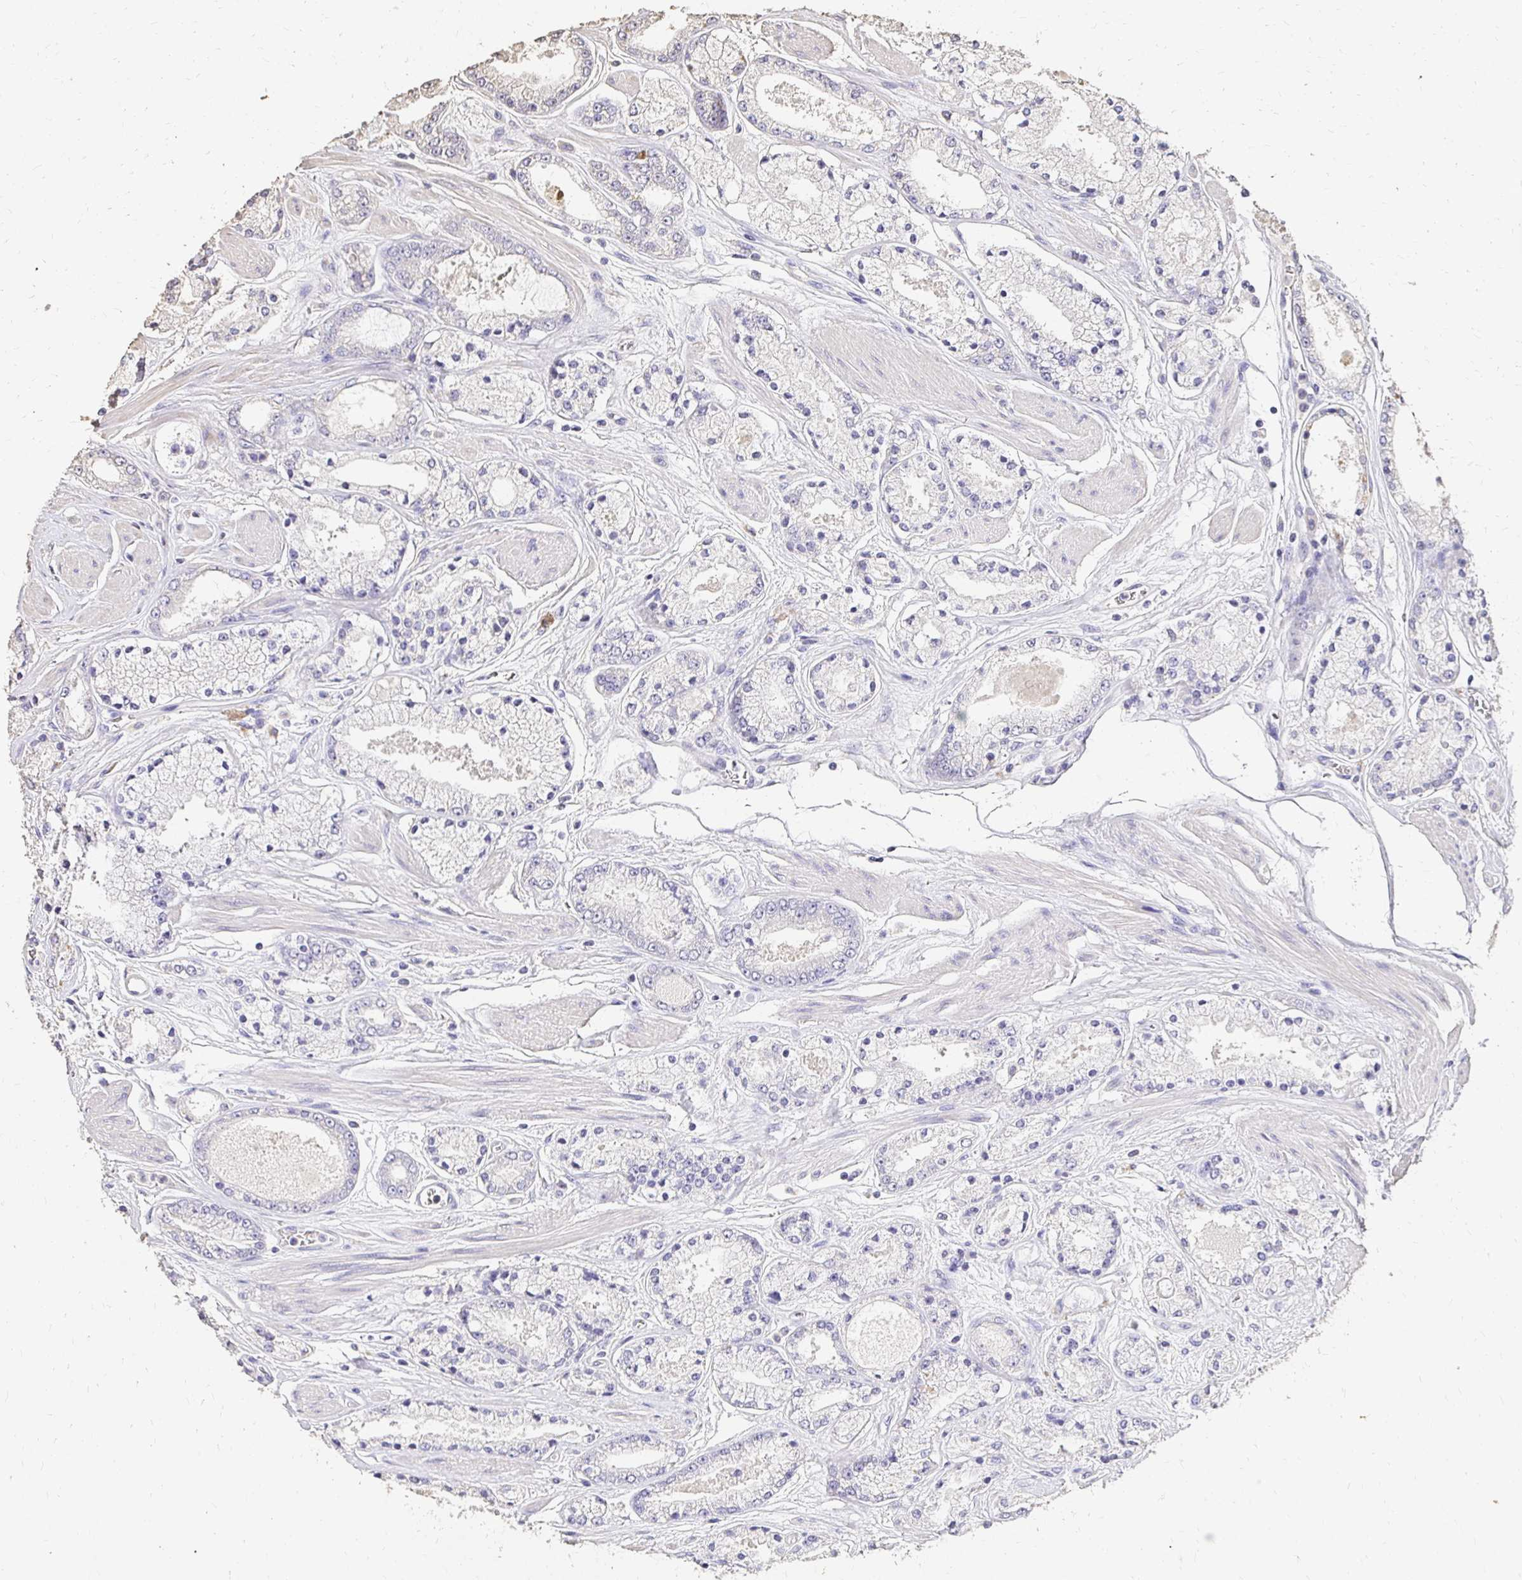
{"staining": {"intensity": "negative", "quantity": "none", "location": "none"}, "tissue": "prostate cancer", "cell_type": "Tumor cells", "image_type": "cancer", "snomed": [{"axis": "morphology", "description": "Adenocarcinoma, High grade"}, {"axis": "topography", "description": "Prostate"}], "caption": "This photomicrograph is of prostate adenocarcinoma (high-grade) stained with IHC to label a protein in brown with the nuclei are counter-stained blue. There is no staining in tumor cells.", "gene": "UGT1A6", "patient": {"sex": "male", "age": 63}}